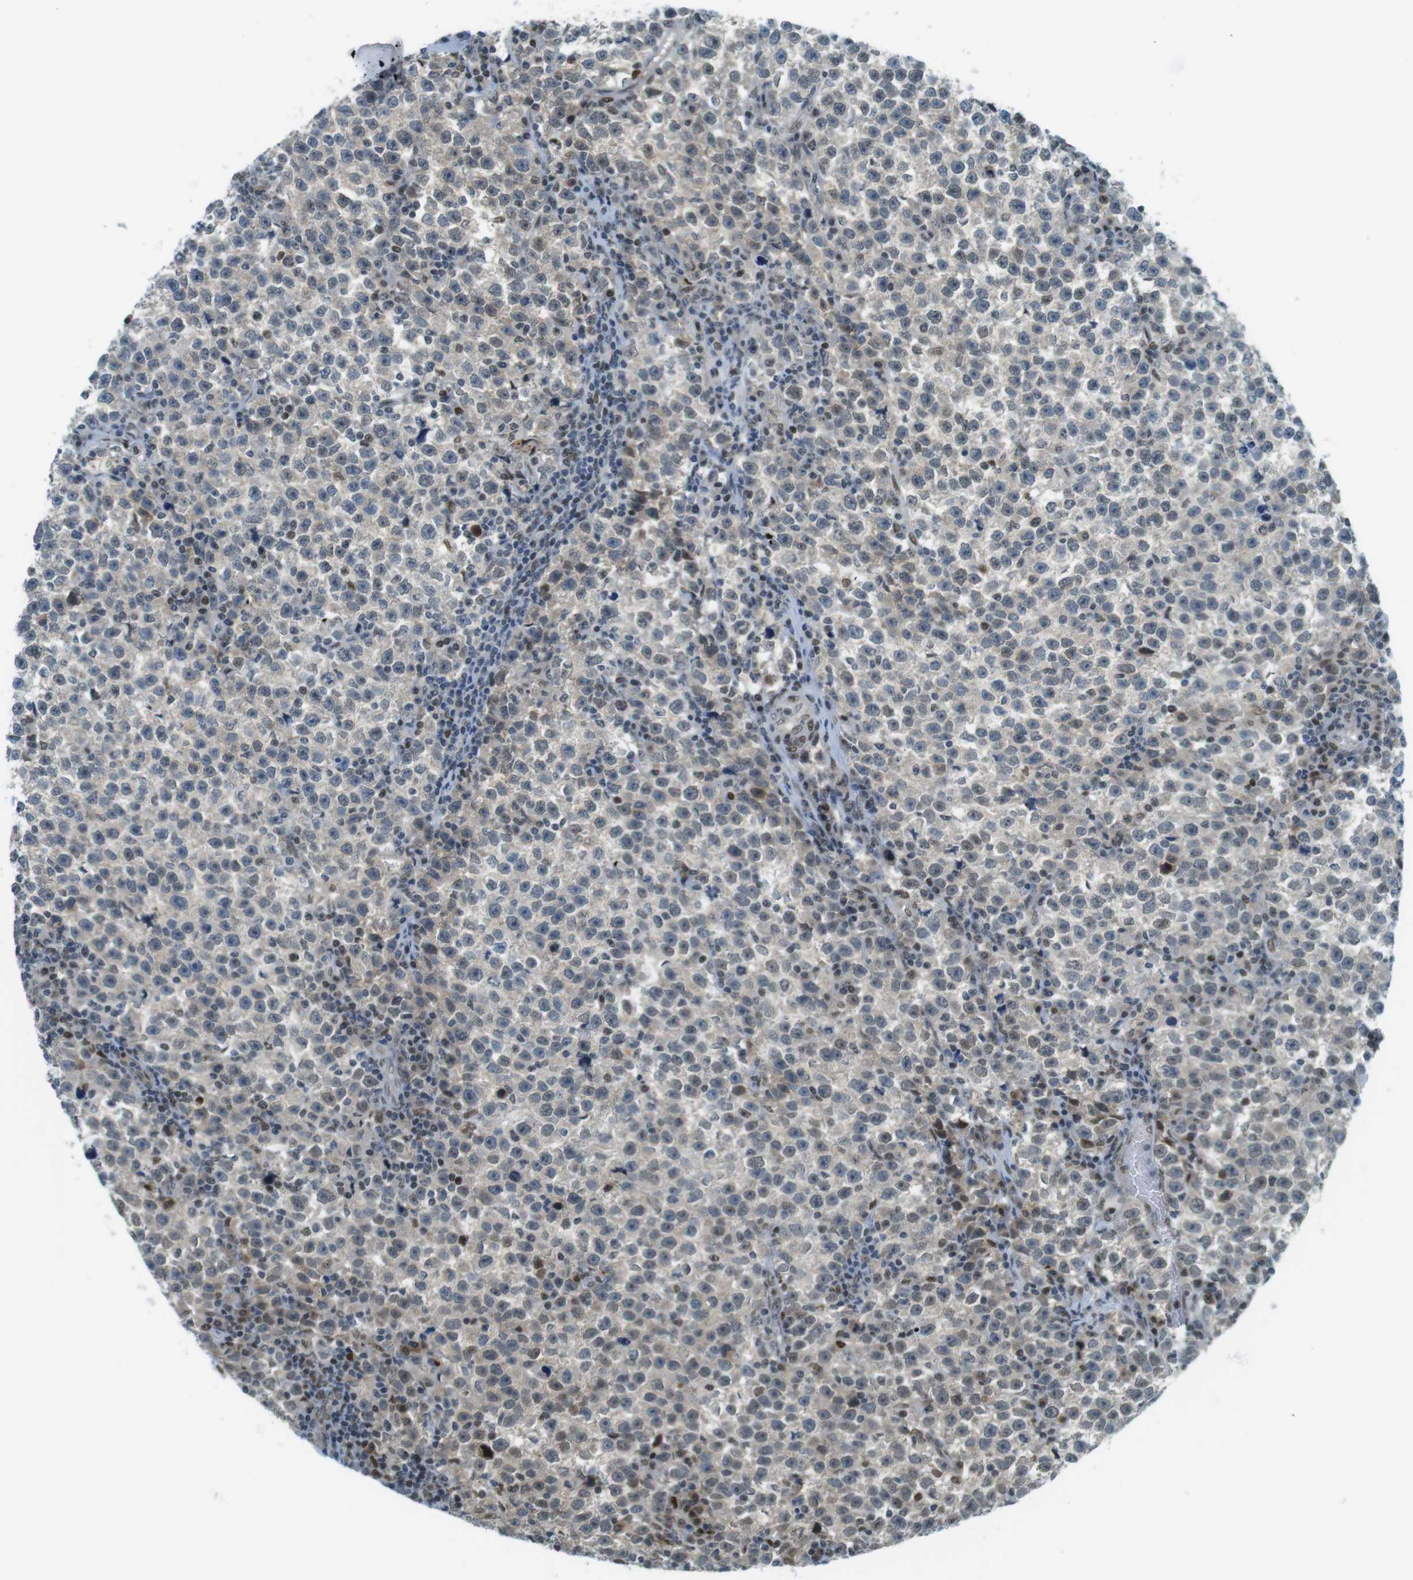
{"staining": {"intensity": "weak", "quantity": "25%-75%", "location": "cytoplasmic/membranous,nuclear"}, "tissue": "testis cancer", "cell_type": "Tumor cells", "image_type": "cancer", "snomed": [{"axis": "morphology", "description": "Seminoma, NOS"}, {"axis": "topography", "description": "Testis"}], "caption": "DAB immunohistochemical staining of testis cancer shows weak cytoplasmic/membranous and nuclear protein positivity in about 25%-75% of tumor cells.", "gene": "UBB", "patient": {"sex": "male", "age": 43}}